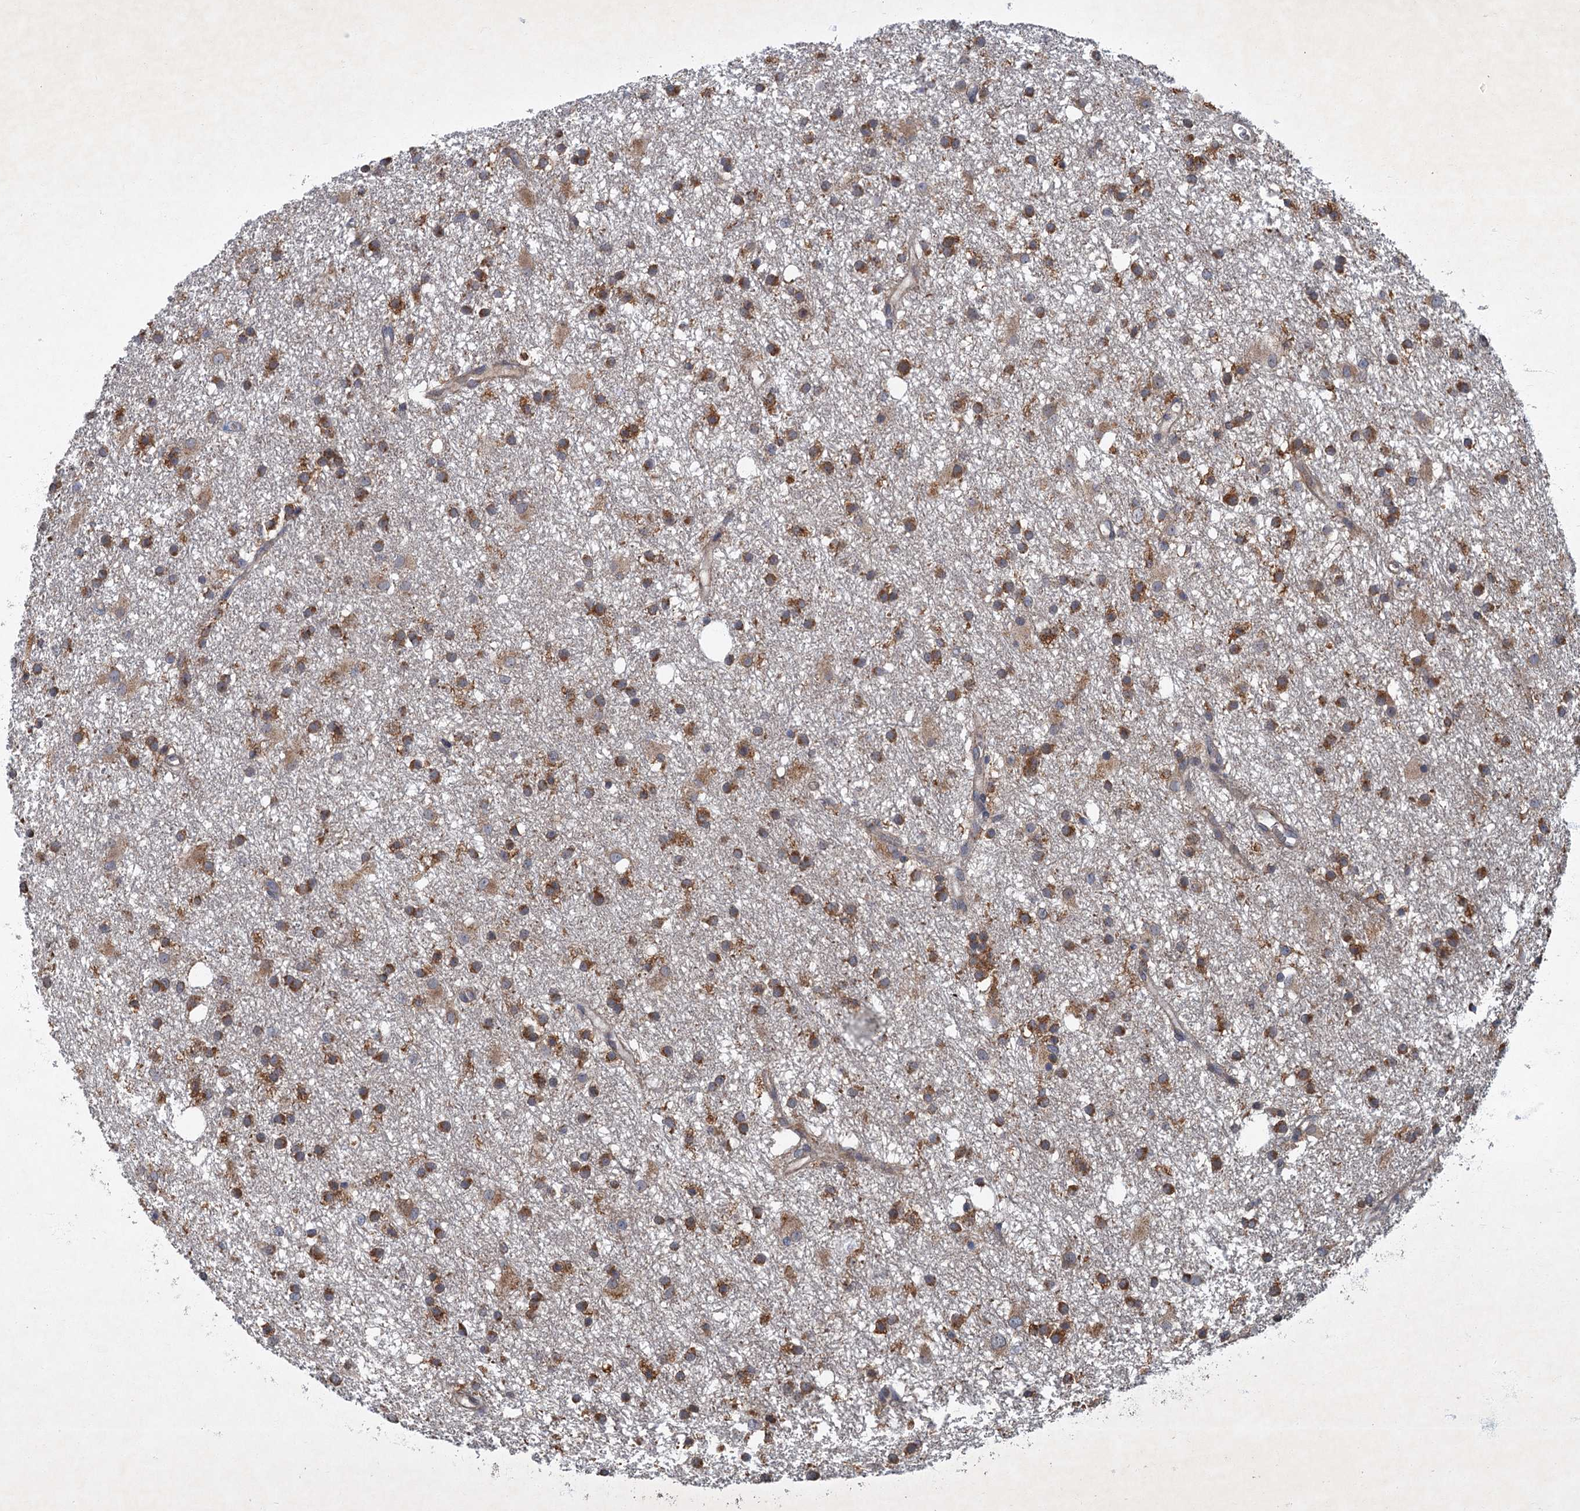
{"staining": {"intensity": "moderate", "quantity": ">75%", "location": "cytoplasmic/membranous"}, "tissue": "glioma", "cell_type": "Tumor cells", "image_type": "cancer", "snomed": [{"axis": "morphology", "description": "Glioma, malignant, High grade"}, {"axis": "topography", "description": "Brain"}], "caption": "Malignant glioma (high-grade) stained with immunohistochemistry (IHC) reveals moderate cytoplasmic/membranous staining in about >75% of tumor cells. The staining is performed using DAB brown chromogen to label protein expression. The nuclei are counter-stained blue using hematoxylin.", "gene": "SLC11A2", "patient": {"sex": "male", "age": 77}}